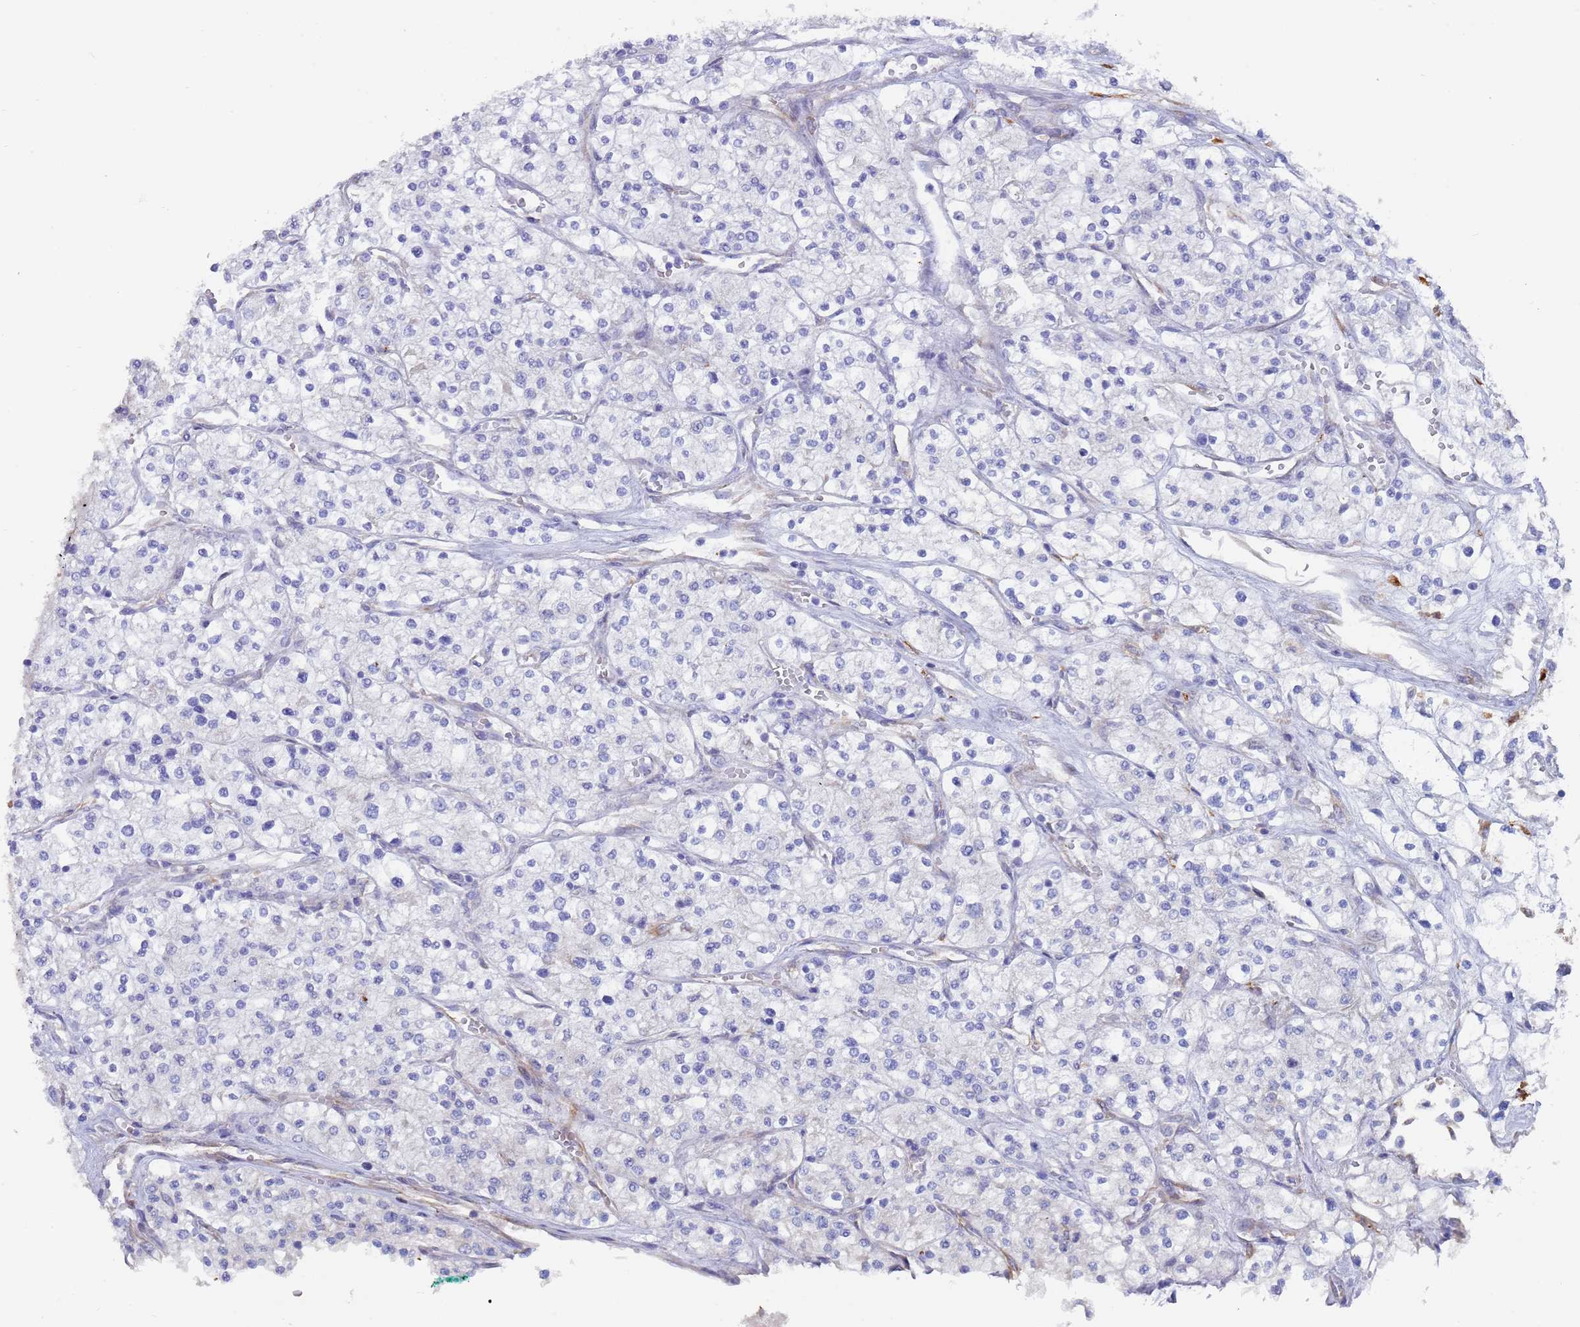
{"staining": {"intensity": "negative", "quantity": "none", "location": "none"}, "tissue": "renal cancer", "cell_type": "Tumor cells", "image_type": "cancer", "snomed": [{"axis": "morphology", "description": "Adenocarcinoma, NOS"}, {"axis": "topography", "description": "Kidney"}], "caption": "This is an IHC histopathology image of adenocarcinoma (renal). There is no positivity in tumor cells.", "gene": "ZNF844", "patient": {"sex": "male", "age": 80}}